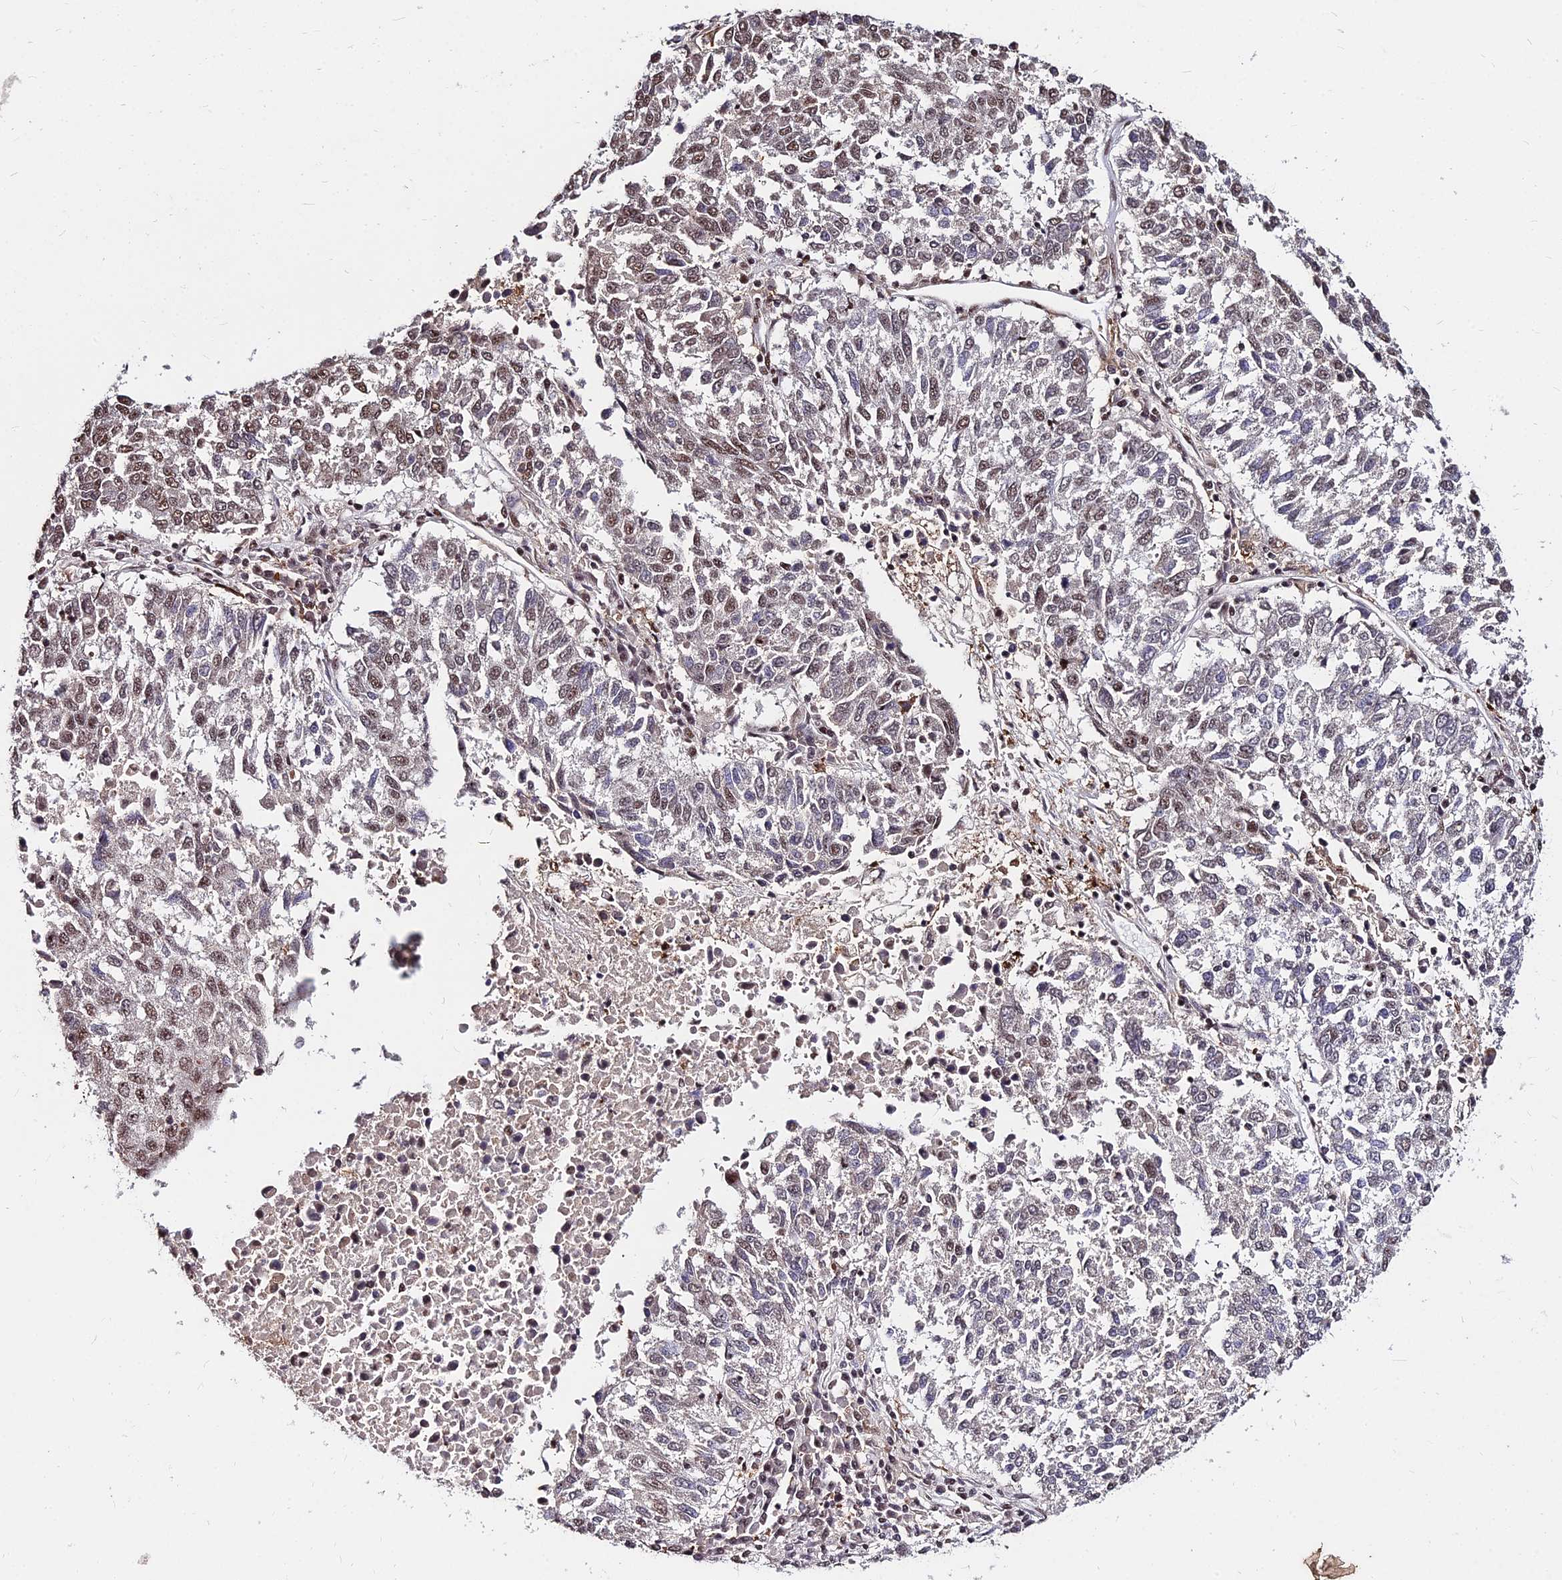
{"staining": {"intensity": "weak", "quantity": "25%-75%", "location": "nuclear"}, "tissue": "lung cancer", "cell_type": "Tumor cells", "image_type": "cancer", "snomed": [{"axis": "morphology", "description": "Squamous cell carcinoma, NOS"}, {"axis": "topography", "description": "Lung"}], "caption": "Immunohistochemical staining of human lung cancer exhibits low levels of weak nuclear protein staining in approximately 25%-75% of tumor cells.", "gene": "ZBED4", "patient": {"sex": "male", "age": 73}}